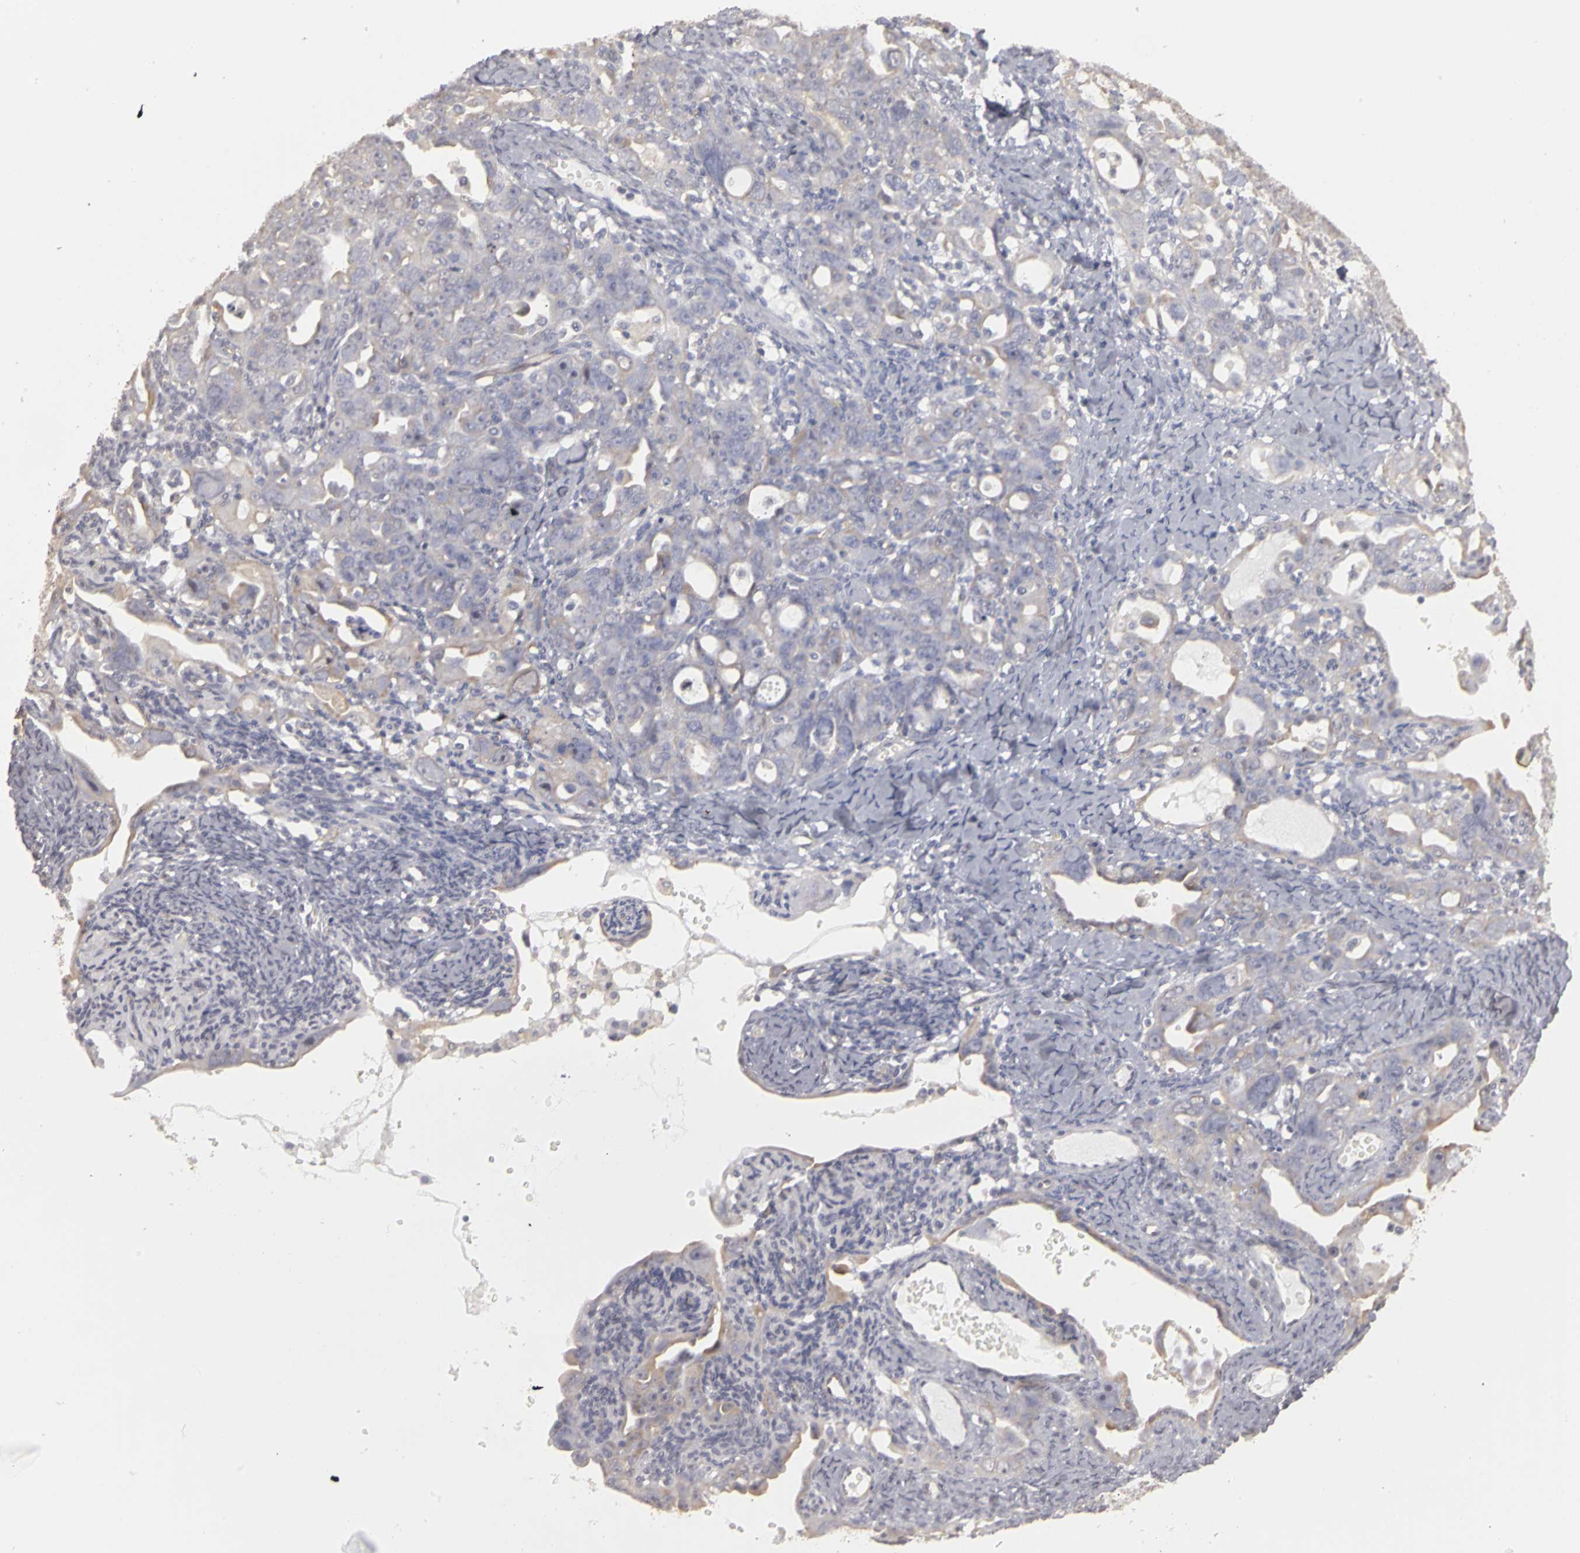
{"staining": {"intensity": "weak", "quantity": "25%-75%", "location": "cytoplasmic/membranous"}, "tissue": "ovarian cancer", "cell_type": "Tumor cells", "image_type": "cancer", "snomed": [{"axis": "morphology", "description": "Cystadenocarcinoma, serous, NOS"}, {"axis": "topography", "description": "Ovary"}], "caption": "Brown immunohistochemical staining in ovarian serous cystadenocarcinoma displays weak cytoplasmic/membranous positivity in about 25%-75% of tumor cells. Ihc stains the protein of interest in brown and the nuclei are stained blue.", "gene": "PLEKHA1", "patient": {"sex": "female", "age": 66}}